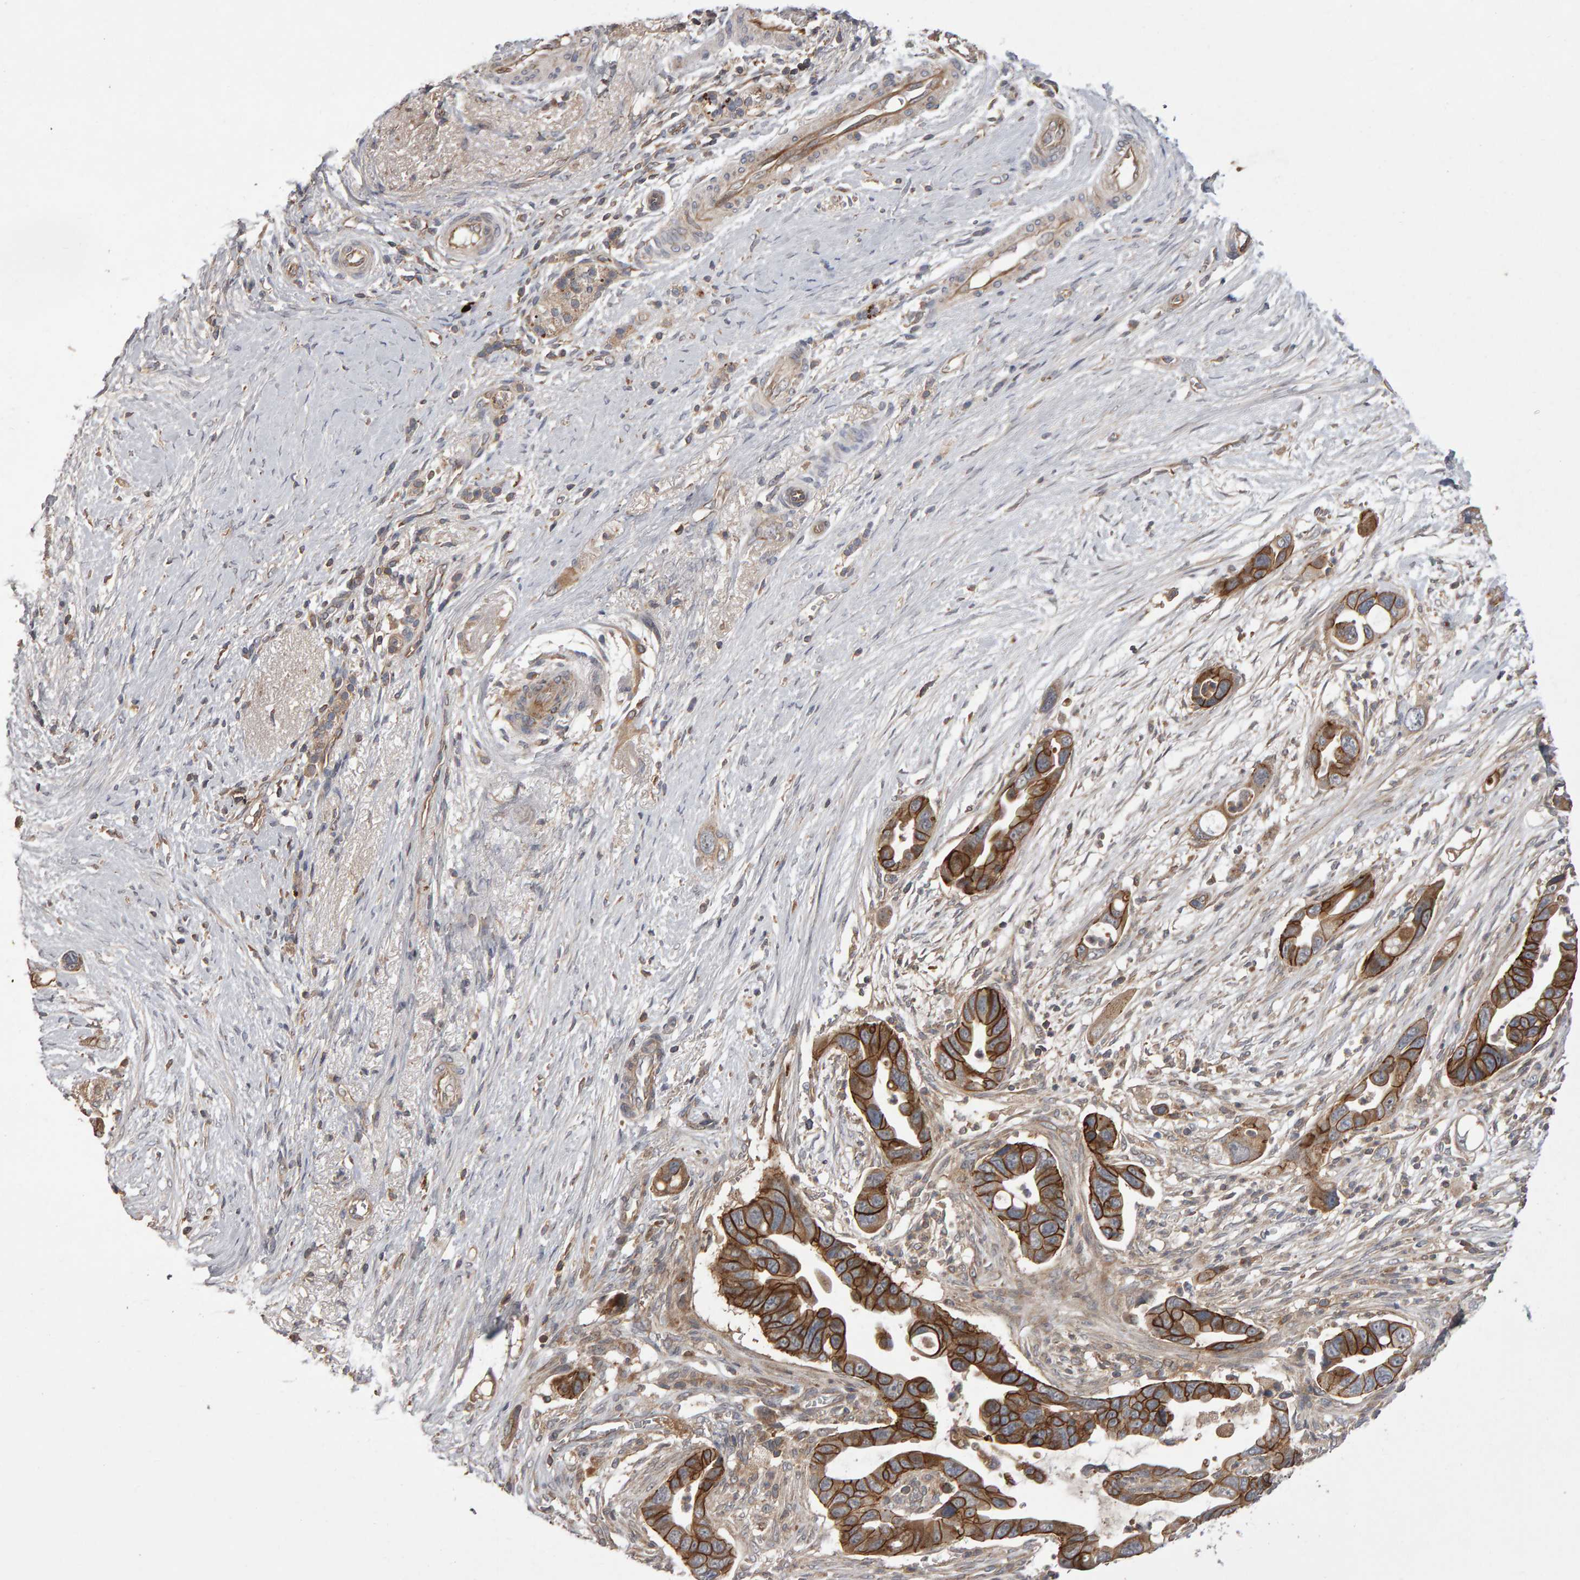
{"staining": {"intensity": "strong", "quantity": ">75%", "location": "cytoplasmic/membranous"}, "tissue": "pancreatic cancer", "cell_type": "Tumor cells", "image_type": "cancer", "snomed": [{"axis": "morphology", "description": "Adenocarcinoma, NOS"}, {"axis": "topography", "description": "Pancreas"}], "caption": "Pancreatic cancer (adenocarcinoma) stained with IHC reveals strong cytoplasmic/membranous expression in approximately >75% of tumor cells.", "gene": "PGS1", "patient": {"sex": "female", "age": 72}}